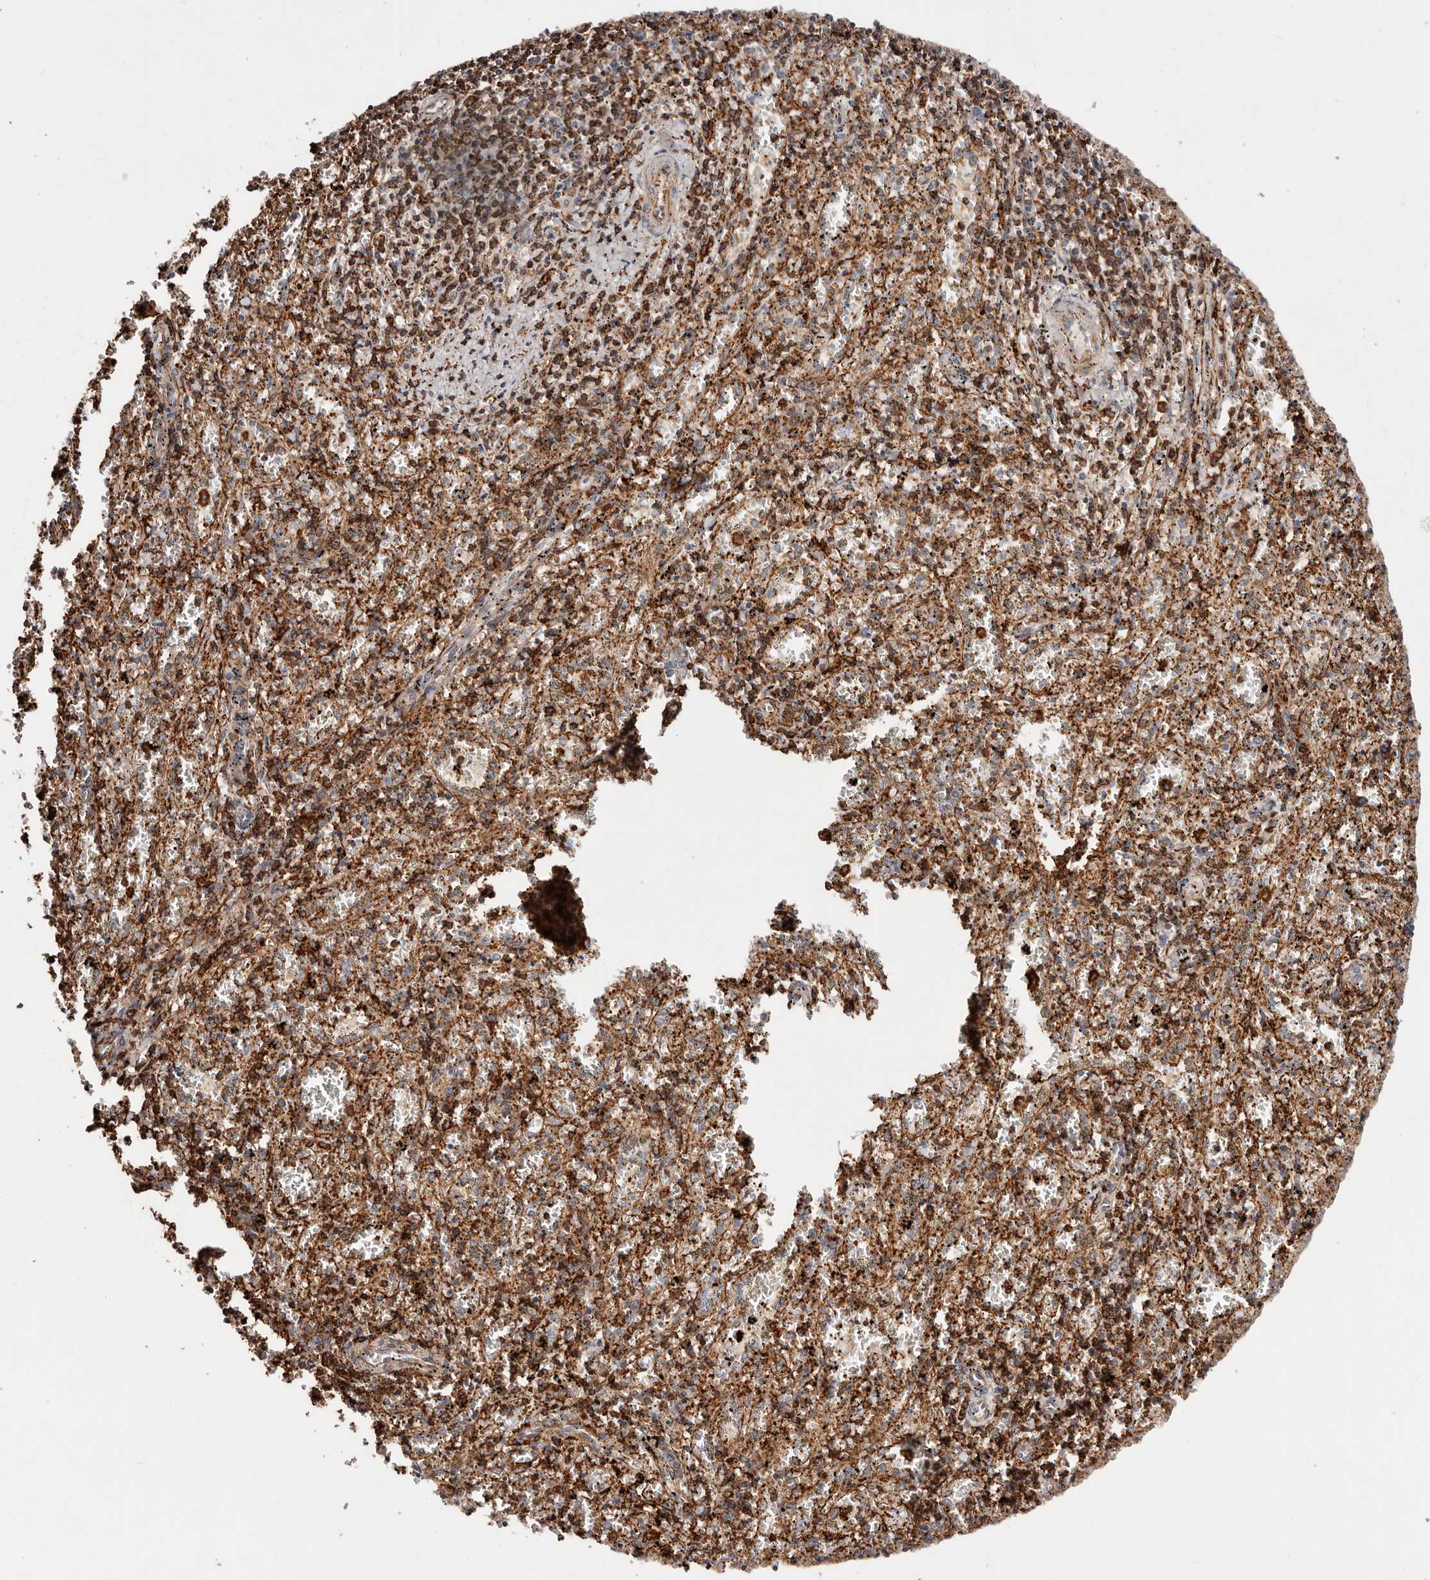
{"staining": {"intensity": "strong", "quantity": ">75%", "location": "cytoplasmic/membranous"}, "tissue": "spleen", "cell_type": "Cells in red pulp", "image_type": "normal", "snomed": [{"axis": "morphology", "description": "Normal tissue, NOS"}, {"axis": "topography", "description": "Spleen"}], "caption": "Spleen stained with DAB immunohistochemistry displays high levels of strong cytoplasmic/membranous positivity in about >75% of cells in red pulp.", "gene": "PTPN22", "patient": {"sex": "male", "age": 11}}